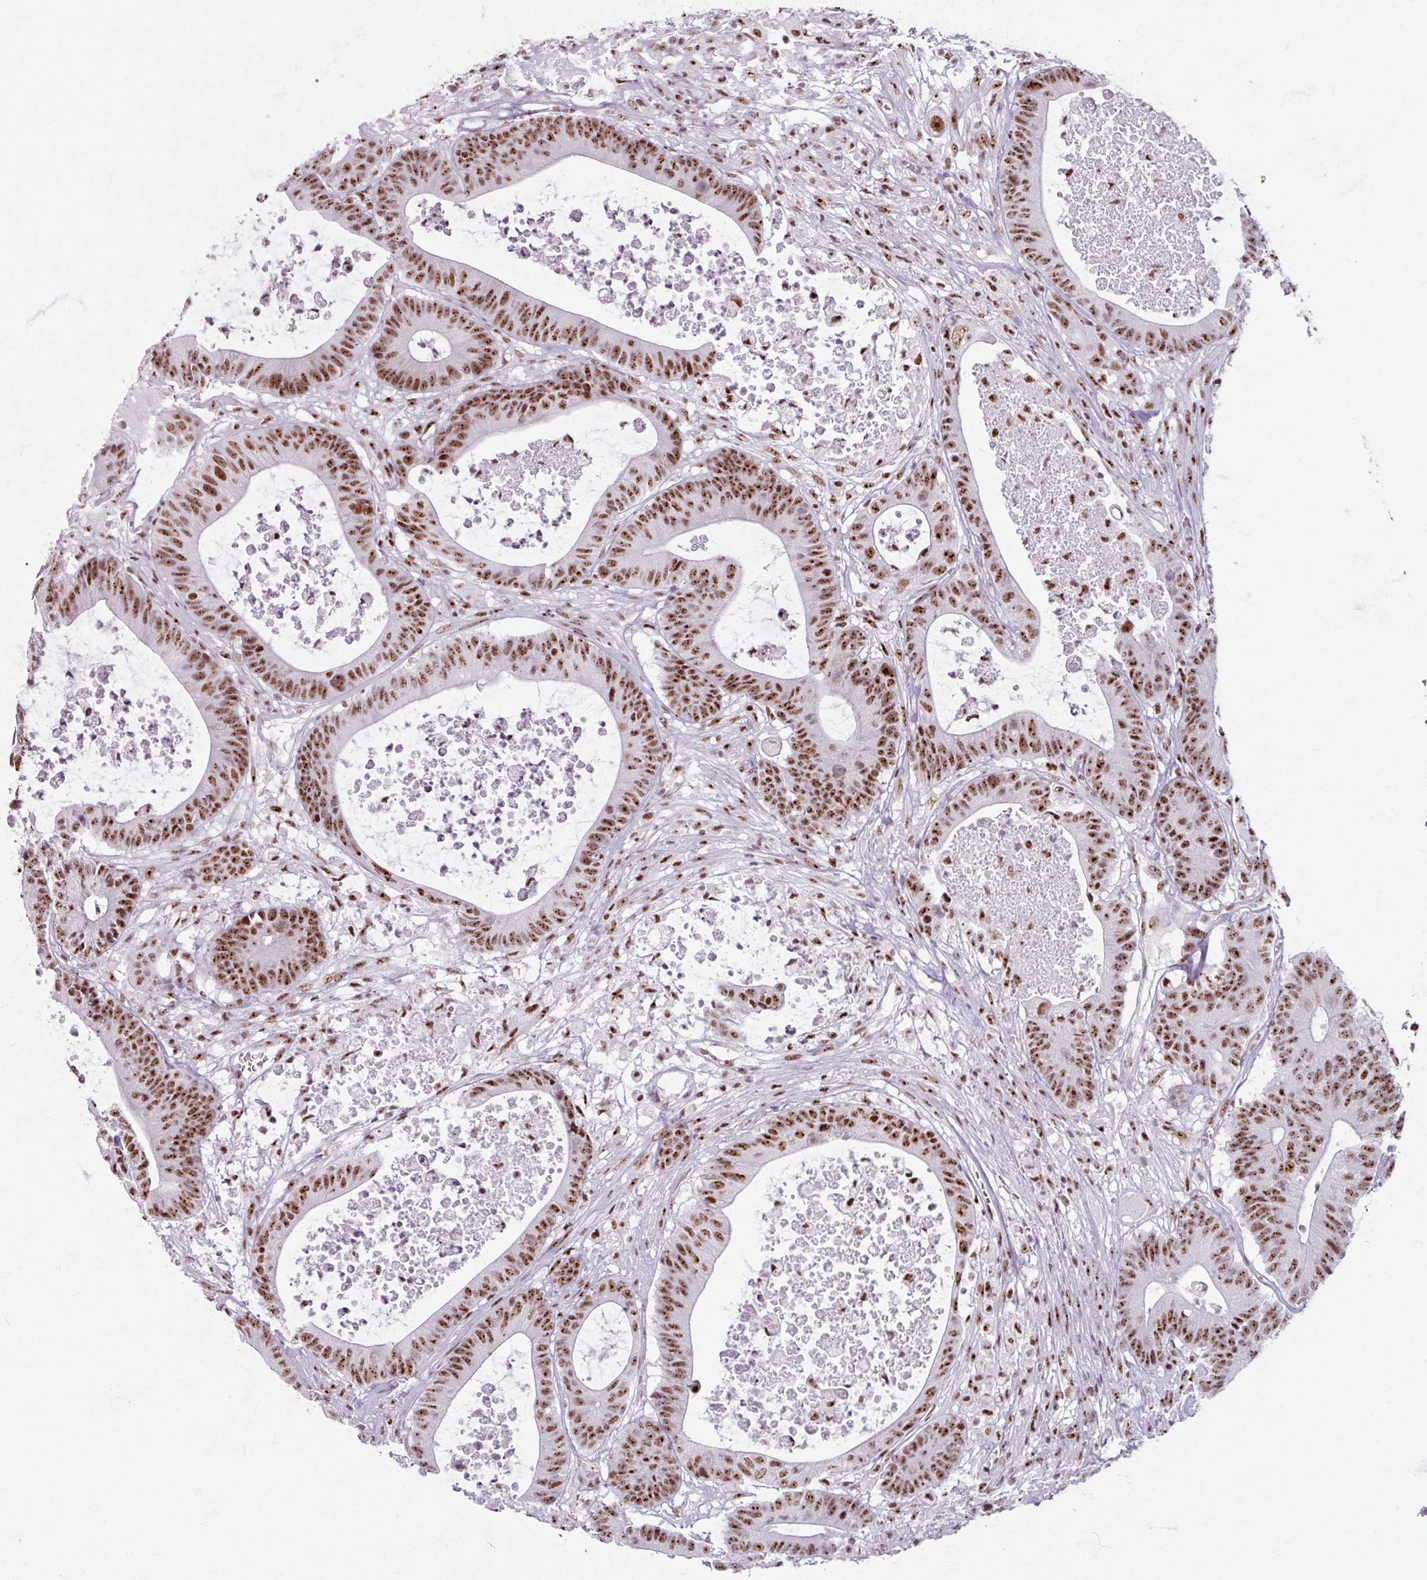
{"staining": {"intensity": "strong", "quantity": ">75%", "location": "nuclear"}, "tissue": "colorectal cancer", "cell_type": "Tumor cells", "image_type": "cancer", "snomed": [{"axis": "morphology", "description": "Adenocarcinoma, NOS"}, {"axis": "topography", "description": "Colon"}], "caption": "Adenocarcinoma (colorectal) stained for a protein (brown) shows strong nuclear positive staining in about >75% of tumor cells.", "gene": "ADAR", "patient": {"sex": "female", "age": 84}}